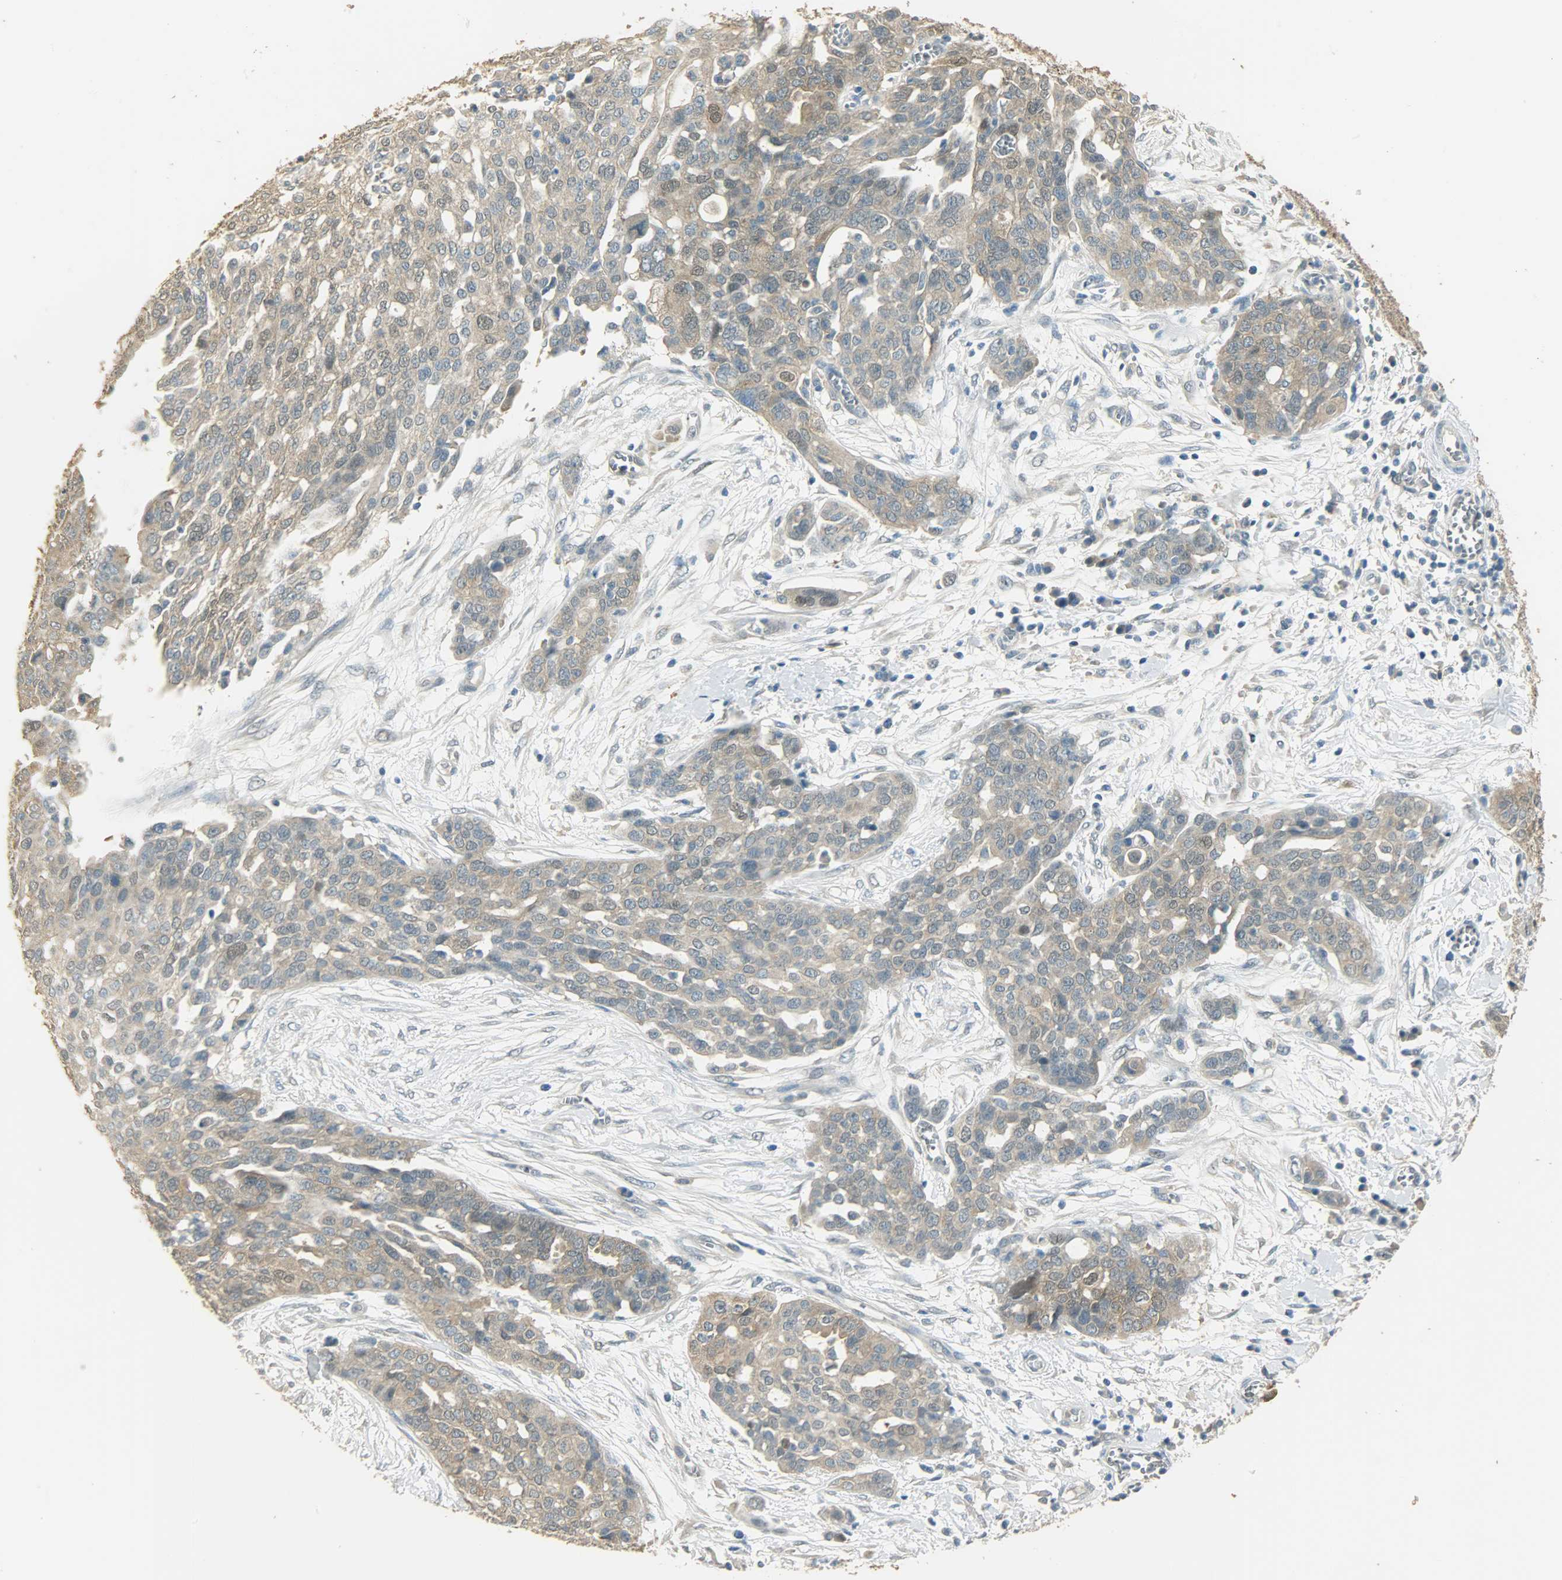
{"staining": {"intensity": "weak", "quantity": ">75%", "location": "cytoplasmic/membranous"}, "tissue": "ovarian cancer", "cell_type": "Tumor cells", "image_type": "cancer", "snomed": [{"axis": "morphology", "description": "Cystadenocarcinoma, serous, NOS"}, {"axis": "topography", "description": "Soft tissue"}, {"axis": "topography", "description": "Ovary"}], "caption": "A low amount of weak cytoplasmic/membranous expression is appreciated in about >75% of tumor cells in serous cystadenocarcinoma (ovarian) tissue.", "gene": "PRMT5", "patient": {"sex": "female", "age": 57}}